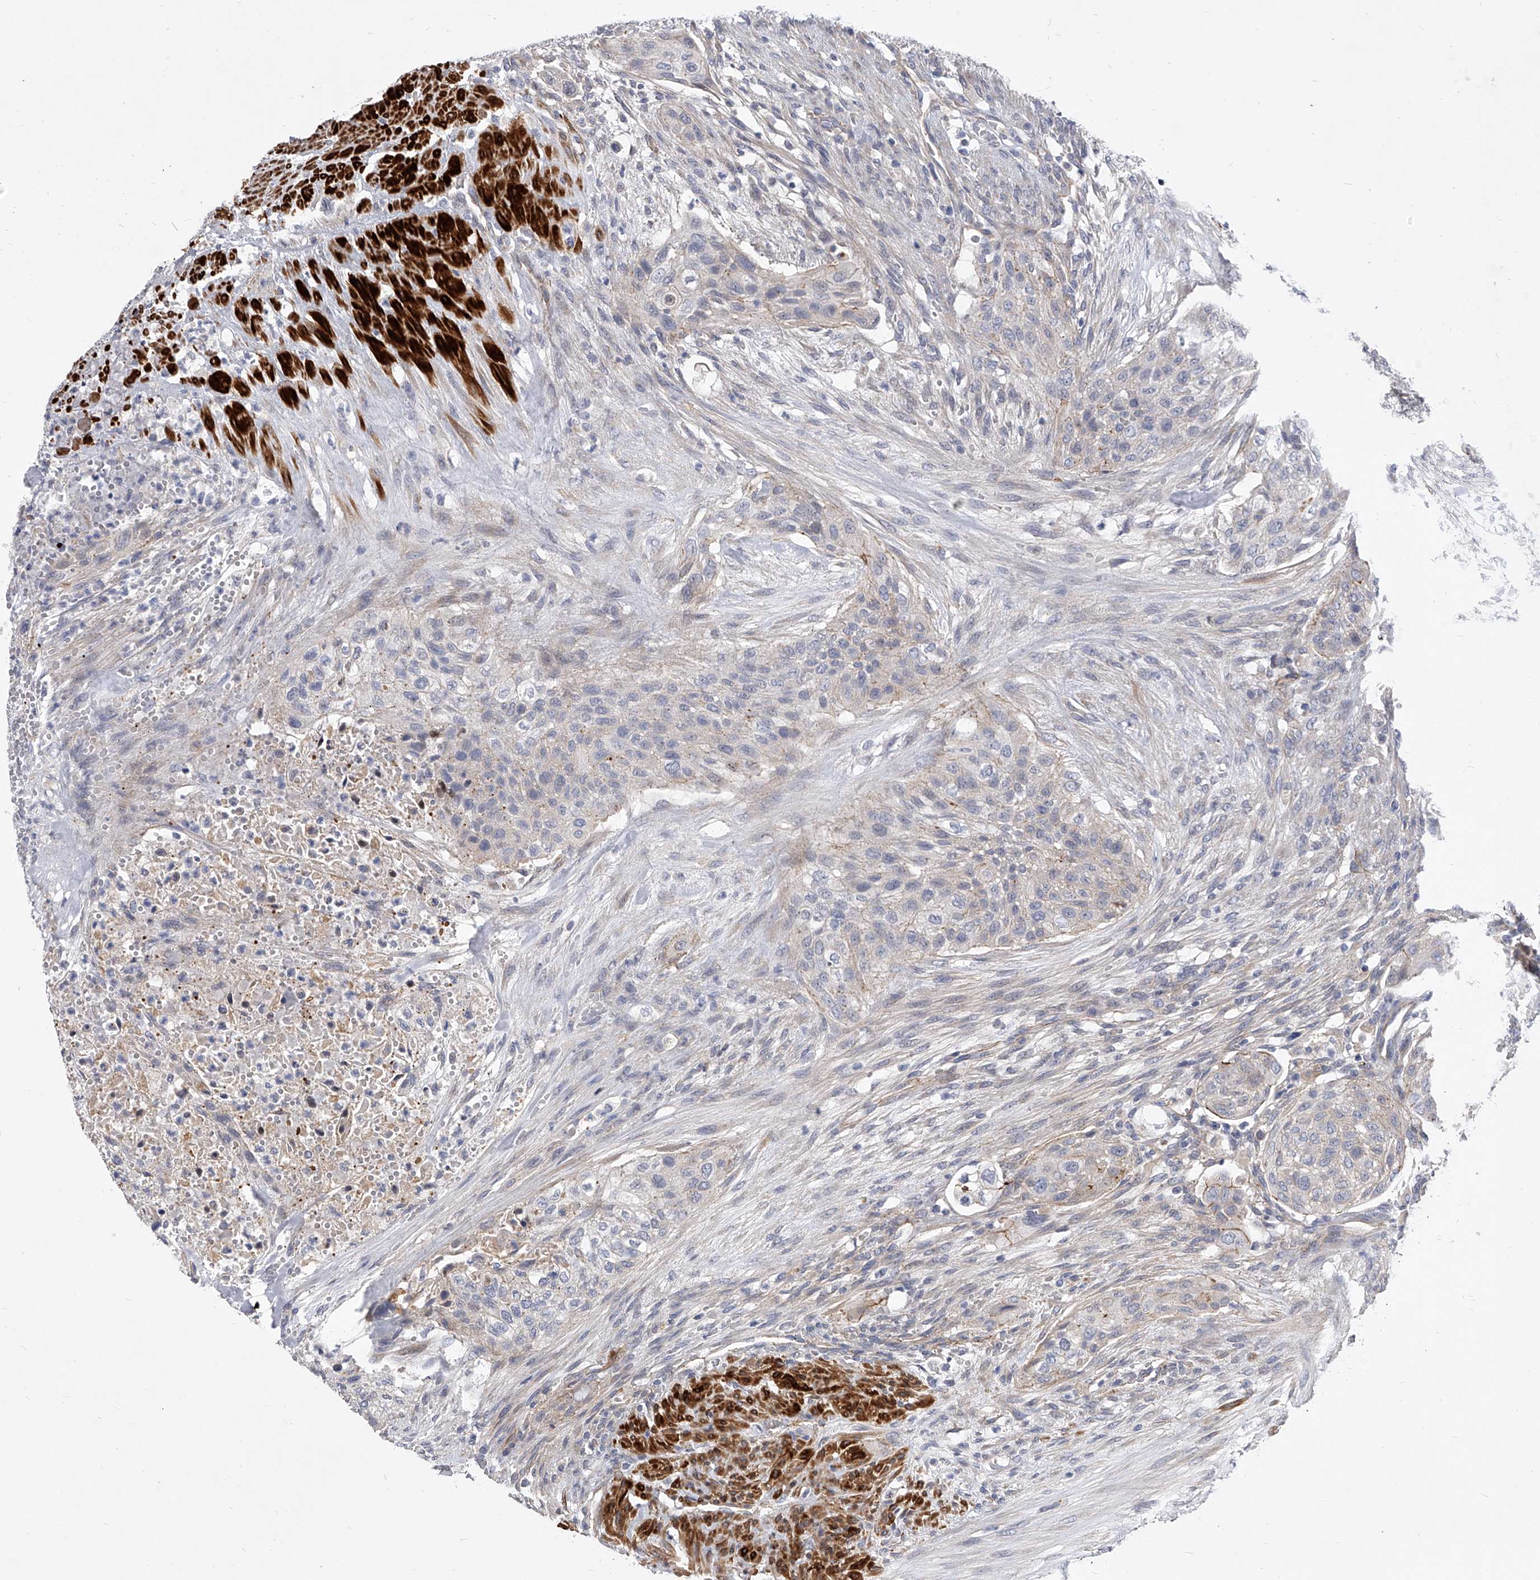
{"staining": {"intensity": "negative", "quantity": "none", "location": "none"}, "tissue": "urothelial cancer", "cell_type": "Tumor cells", "image_type": "cancer", "snomed": [{"axis": "morphology", "description": "Urothelial carcinoma, High grade"}, {"axis": "topography", "description": "Urinary bladder"}], "caption": "High power microscopy micrograph of an immunohistochemistry (IHC) photomicrograph of high-grade urothelial carcinoma, revealing no significant staining in tumor cells. (DAB immunohistochemistry (IHC) visualized using brightfield microscopy, high magnification).", "gene": "MINDY4", "patient": {"sex": "male", "age": 35}}